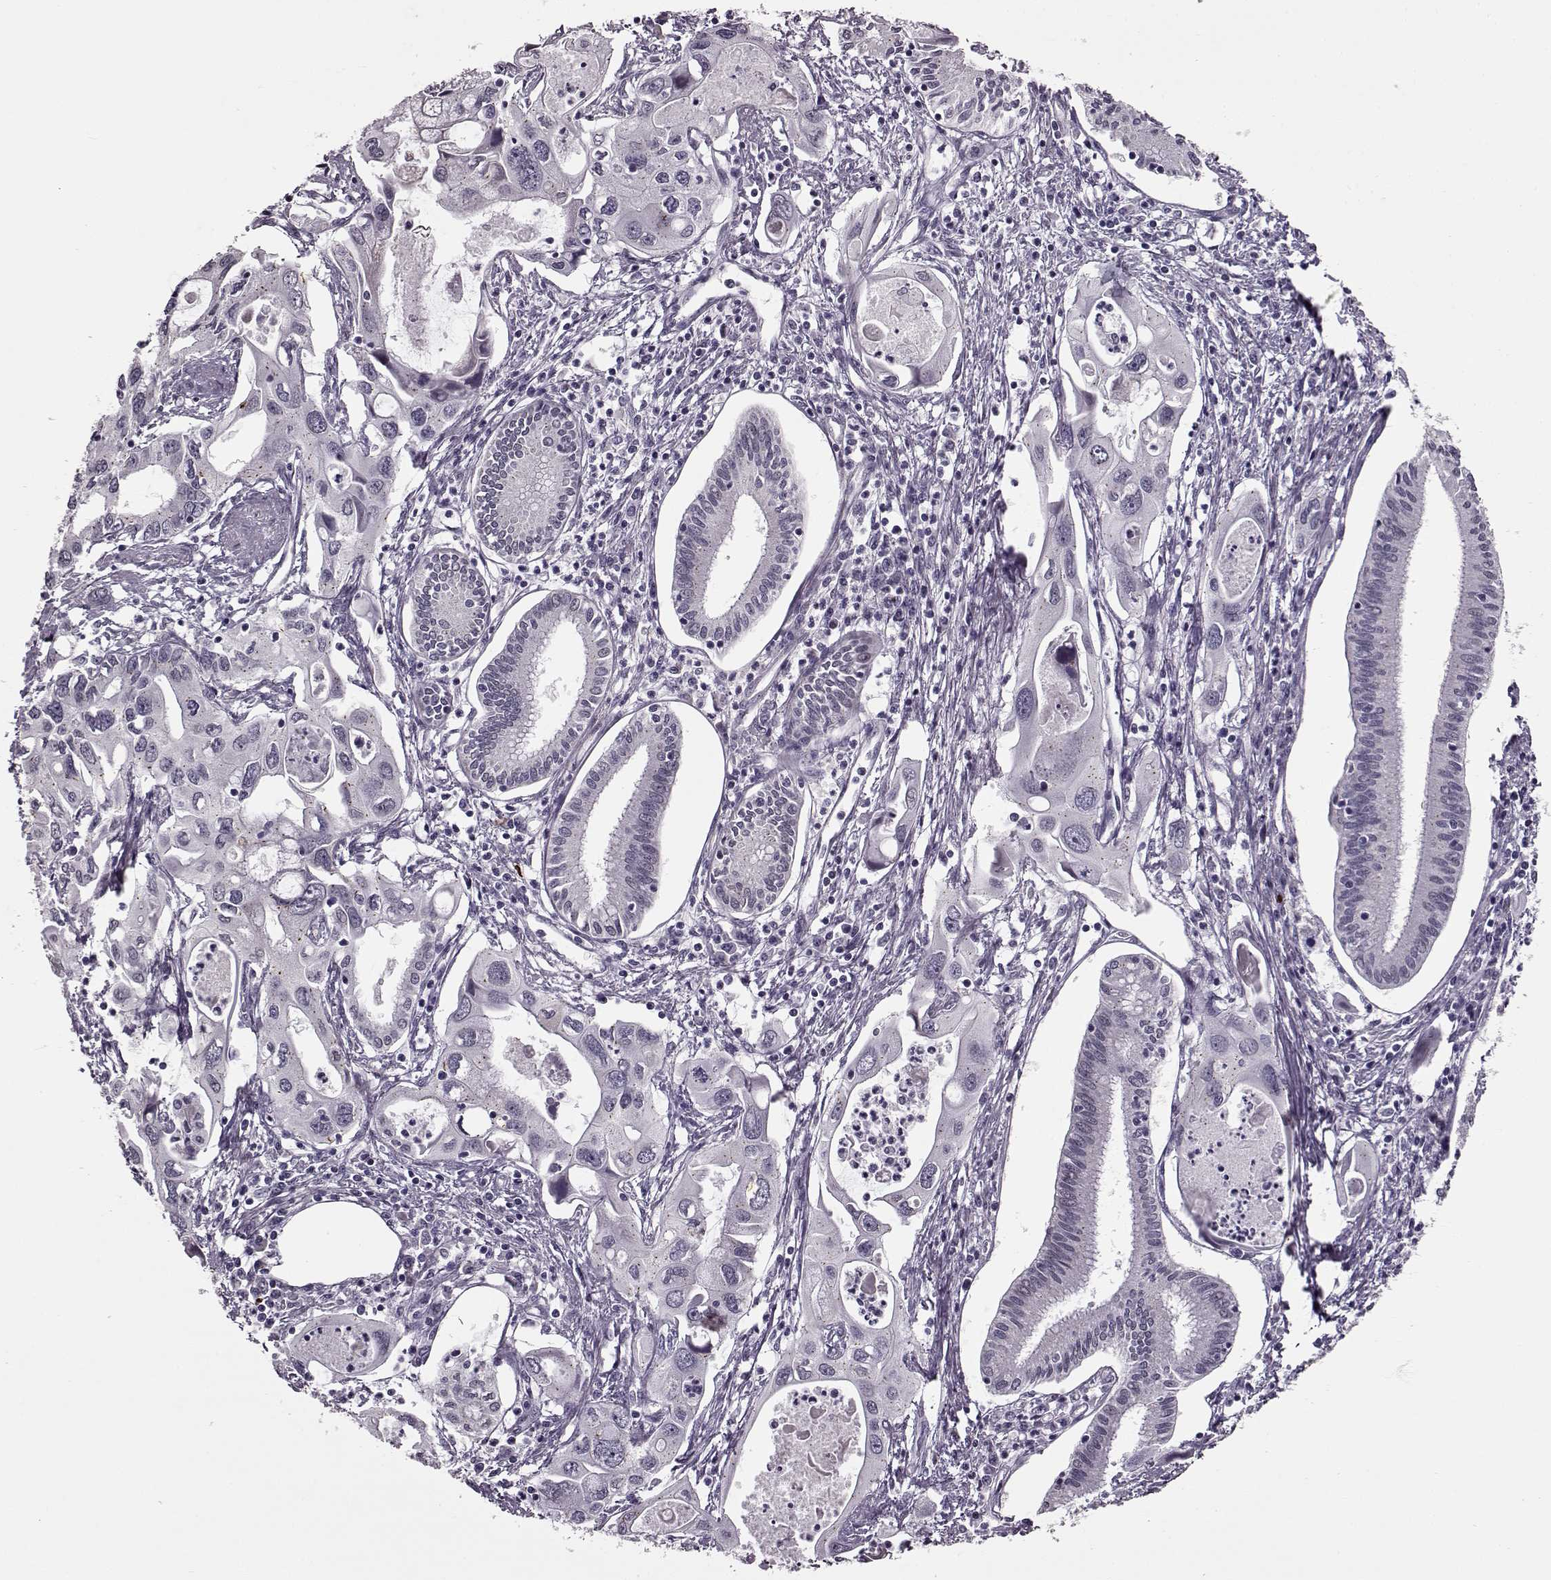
{"staining": {"intensity": "negative", "quantity": "none", "location": "none"}, "tissue": "pancreatic cancer", "cell_type": "Tumor cells", "image_type": "cancer", "snomed": [{"axis": "morphology", "description": "Adenocarcinoma, NOS"}, {"axis": "topography", "description": "Pancreas"}], "caption": "The immunohistochemistry (IHC) photomicrograph has no significant positivity in tumor cells of pancreatic cancer (adenocarcinoma) tissue.", "gene": "STX1B", "patient": {"sex": "male", "age": 60}}